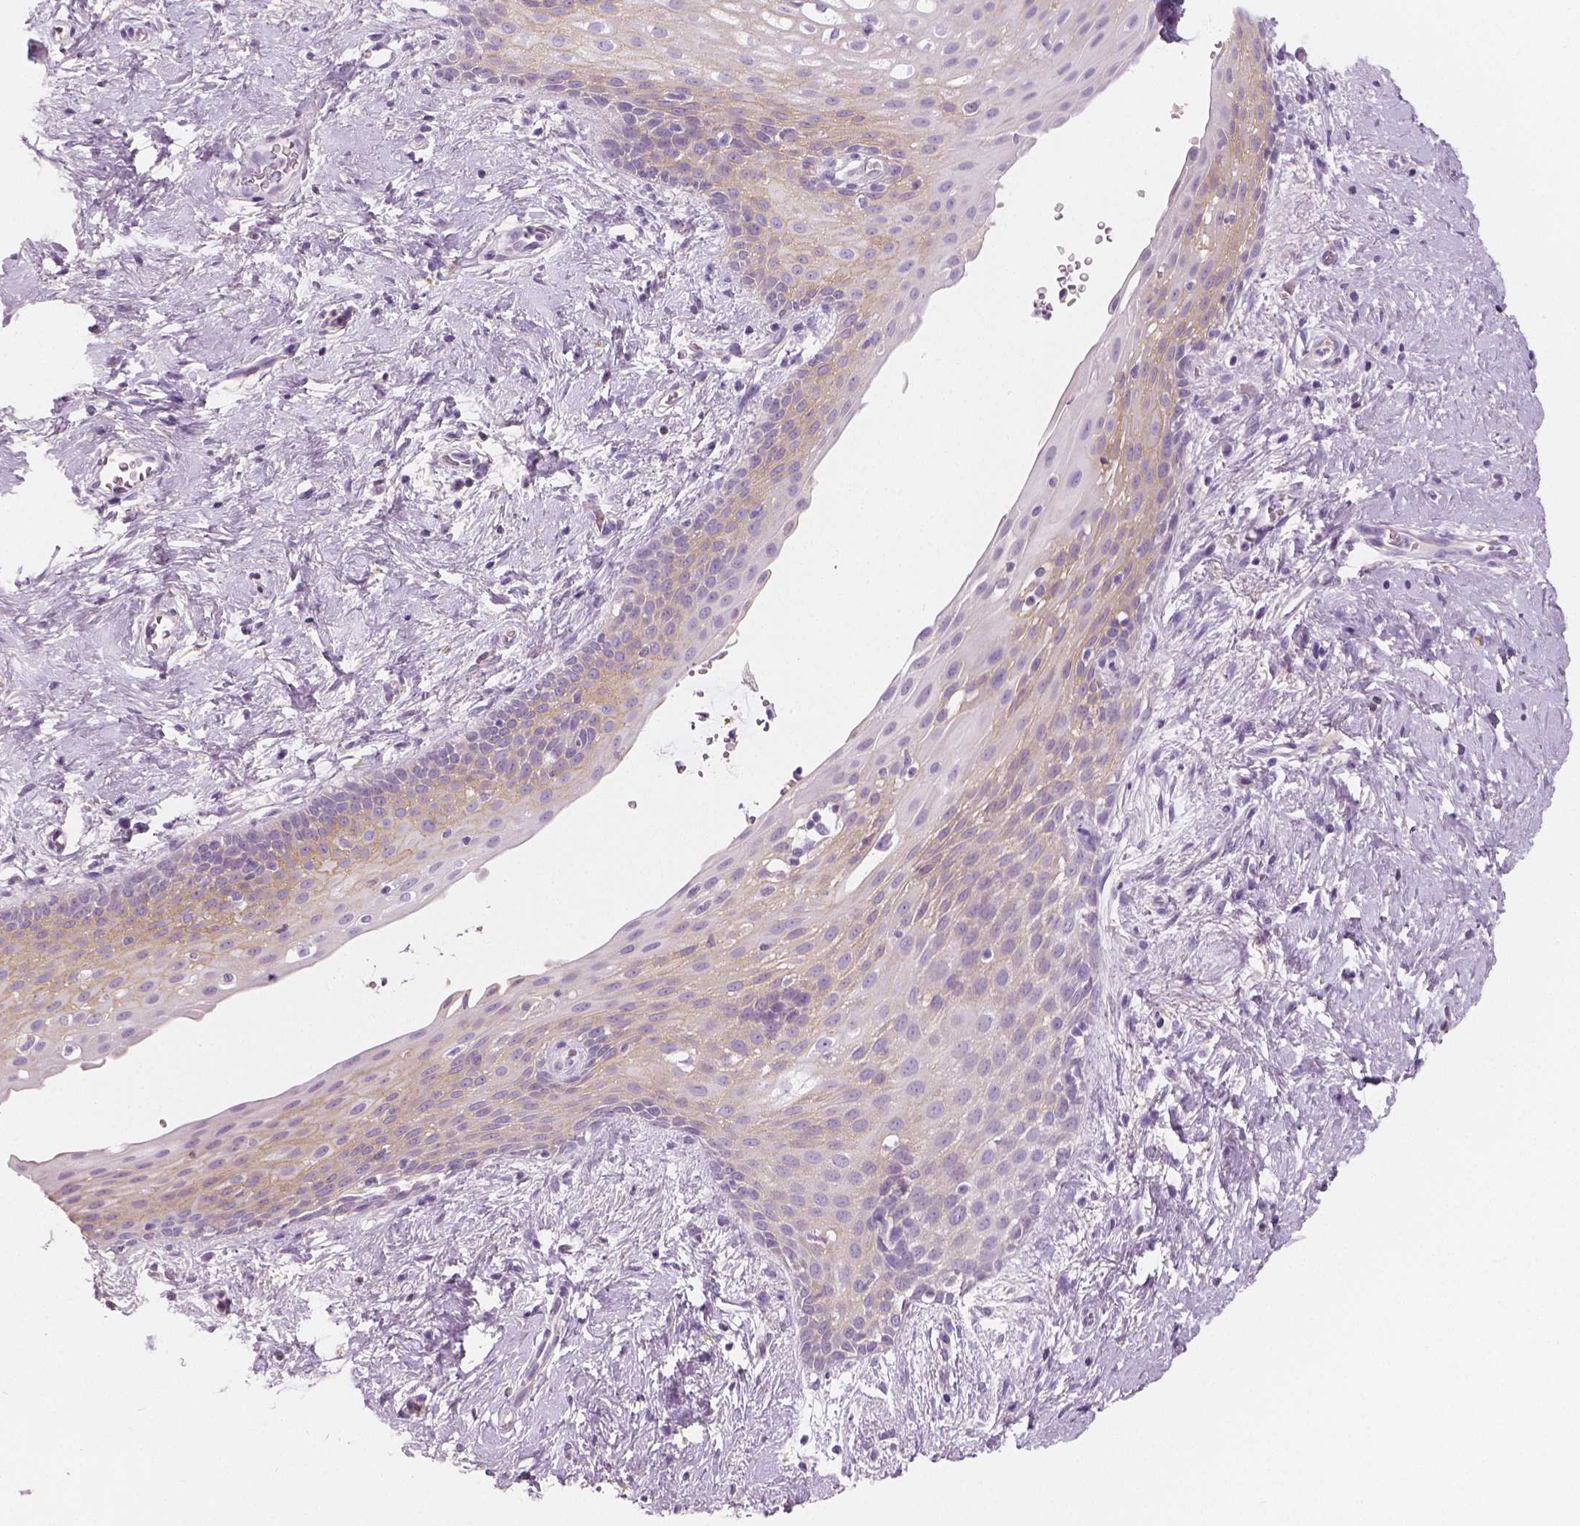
{"staining": {"intensity": "negative", "quantity": "none", "location": "none"}, "tissue": "skin", "cell_type": "Epidermal cells", "image_type": "normal", "snomed": [{"axis": "morphology", "description": "Normal tissue, NOS"}, {"axis": "topography", "description": "Anal"}], "caption": "DAB immunohistochemical staining of unremarkable skin shows no significant positivity in epidermal cells.", "gene": "APOA4", "patient": {"sex": "female", "age": 46}}